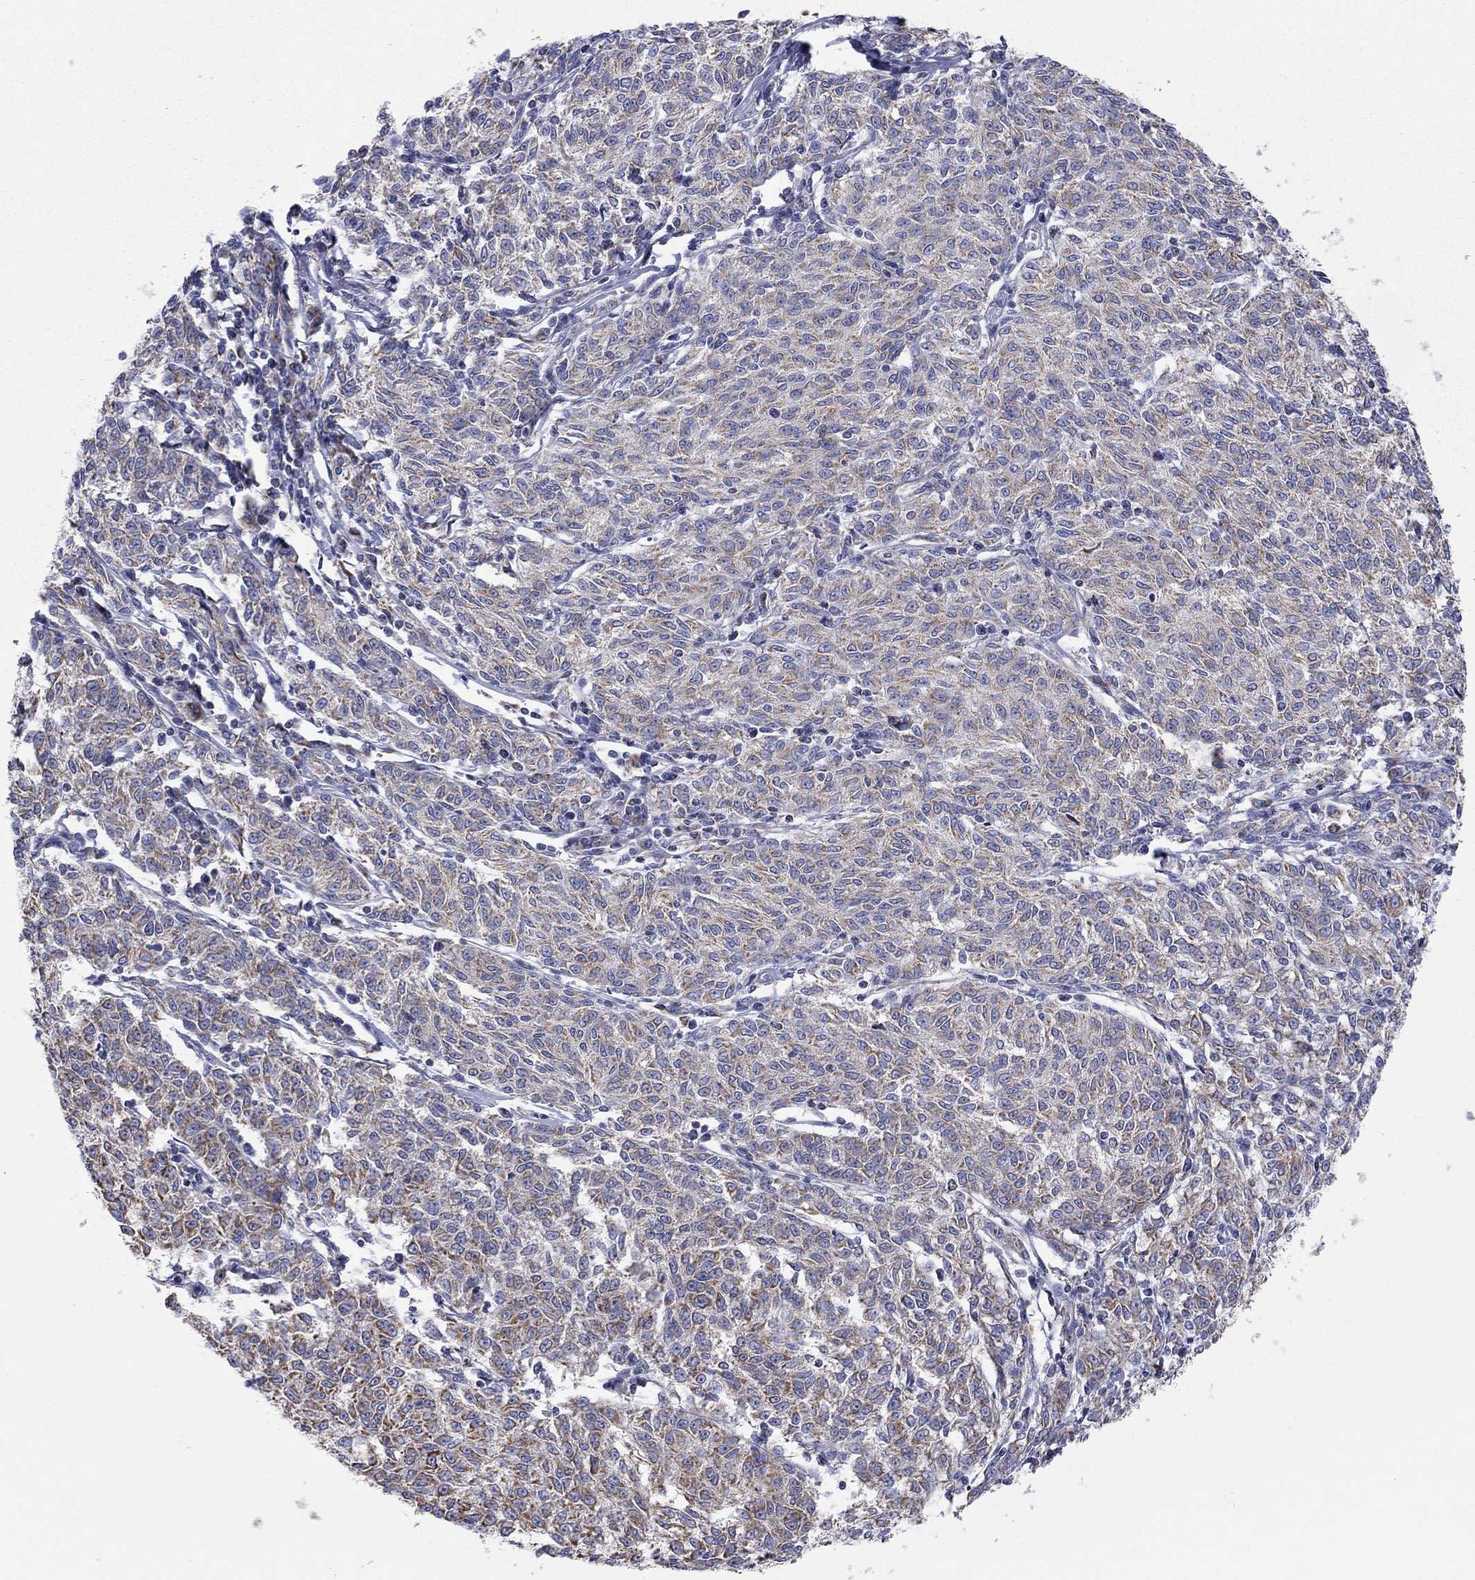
{"staining": {"intensity": "moderate", "quantity": "25%-75%", "location": "cytoplasmic/membranous"}, "tissue": "melanoma", "cell_type": "Tumor cells", "image_type": "cancer", "snomed": [{"axis": "morphology", "description": "Malignant melanoma, NOS"}, {"axis": "topography", "description": "Skin"}], "caption": "Malignant melanoma stained for a protein (brown) reveals moderate cytoplasmic/membranous positive staining in approximately 25%-75% of tumor cells.", "gene": "RCAN1", "patient": {"sex": "female", "age": 72}}